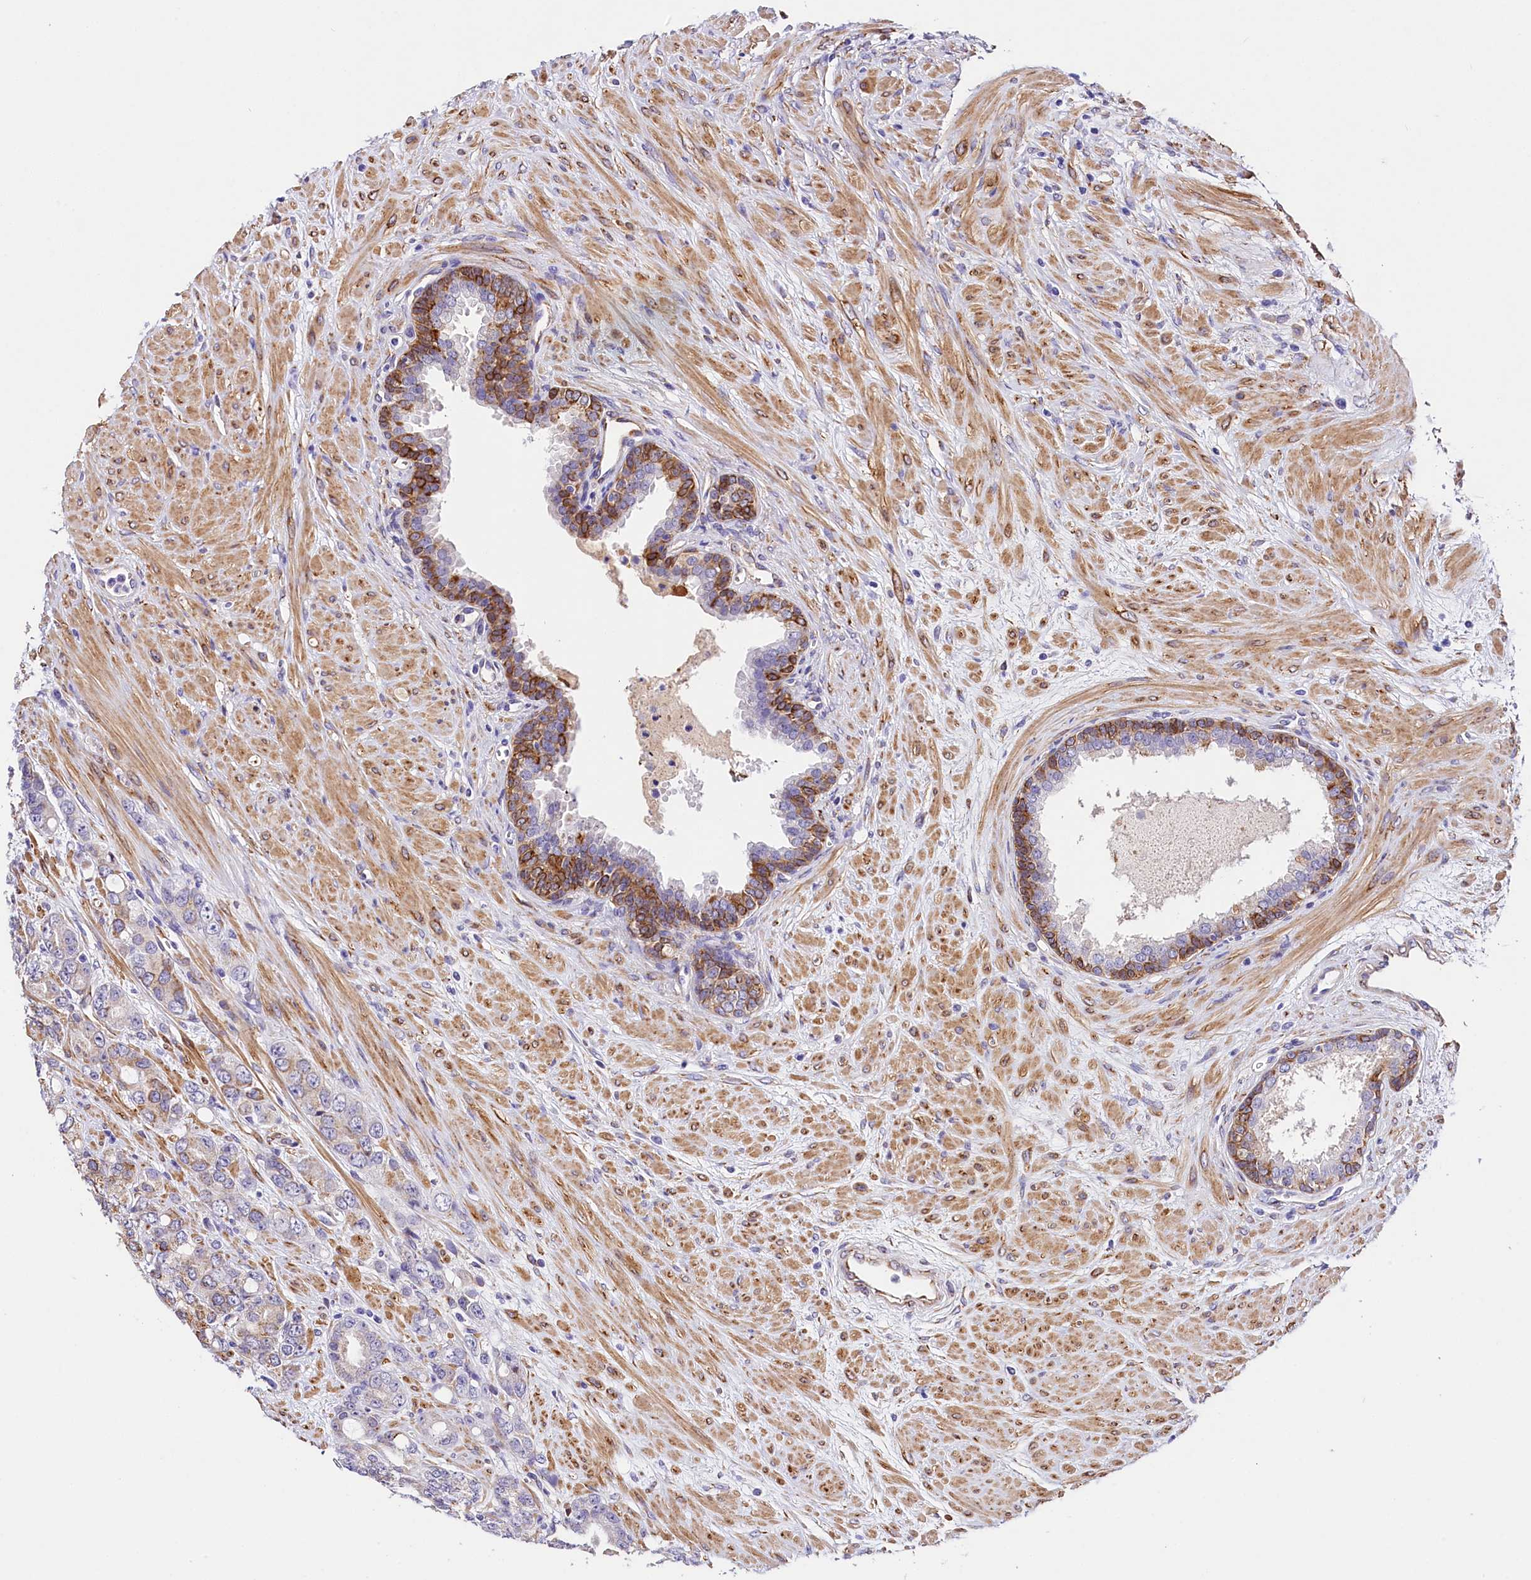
{"staining": {"intensity": "weak", "quantity": "25%-75%", "location": "cytoplasmic/membranous"}, "tissue": "prostate cancer", "cell_type": "Tumor cells", "image_type": "cancer", "snomed": [{"axis": "morphology", "description": "Adenocarcinoma, High grade"}, {"axis": "topography", "description": "Prostate"}], "caption": "Protein staining by immunohistochemistry shows weak cytoplasmic/membranous positivity in approximately 25%-75% of tumor cells in prostate cancer (high-grade adenocarcinoma).", "gene": "ITGA1", "patient": {"sex": "male", "age": 62}}